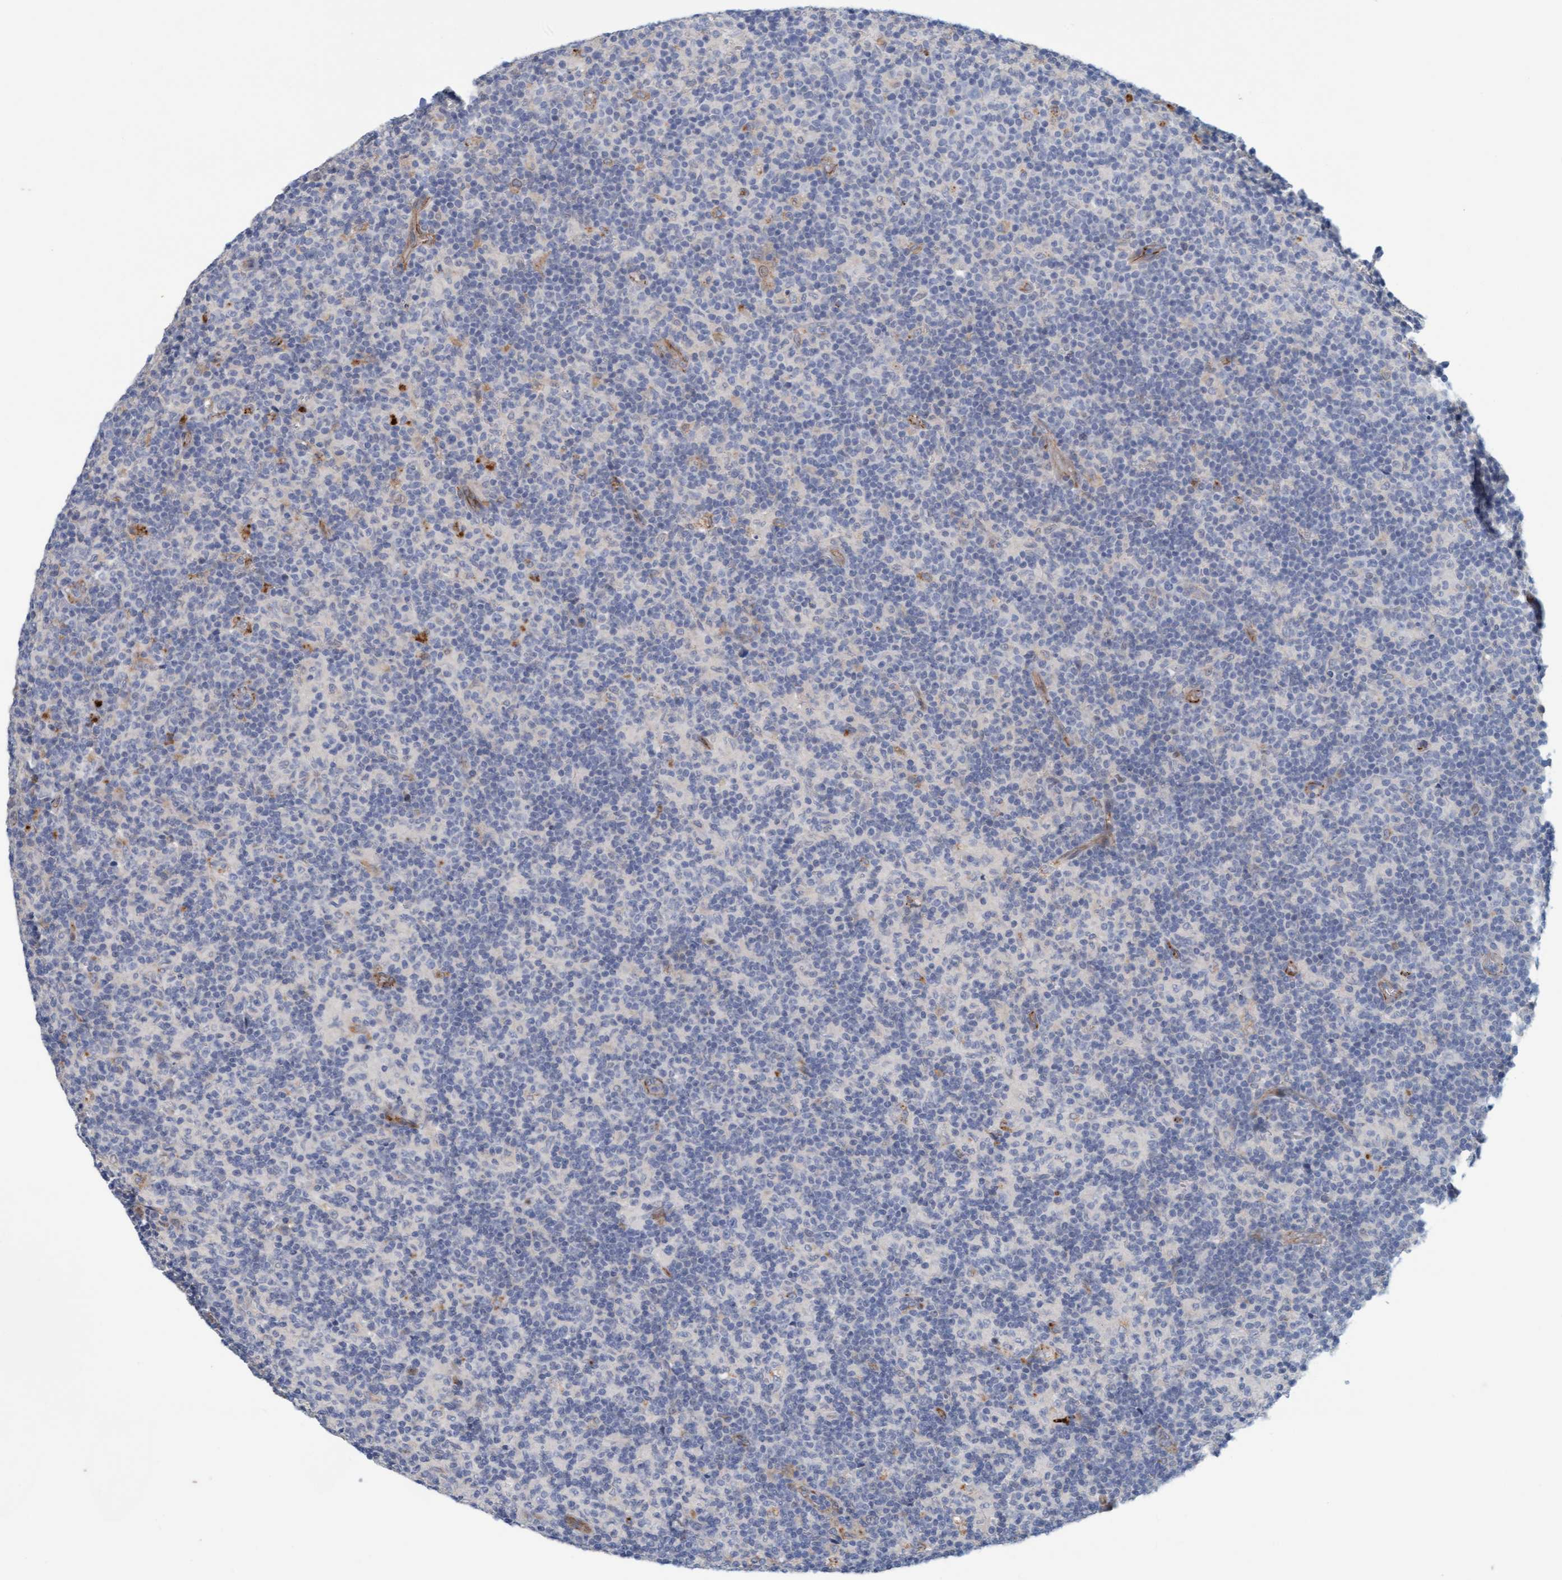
{"staining": {"intensity": "negative", "quantity": "none", "location": "none"}, "tissue": "lymph node", "cell_type": "Germinal center cells", "image_type": "normal", "snomed": [{"axis": "morphology", "description": "Normal tissue, NOS"}, {"axis": "morphology", "description": "Inflammation, NOS"}, {"axis": "topography", "description": "Lymph node"}], "caption": "High power microscopy image of an immunohistochemistry micrograph of normal lymph node, revealing no significant staining in germinal center cells. (IHC, brightfield microscopy, high magnification).", "gene": "KRBA2", "patient": {"sex": "male", "age": 55}}